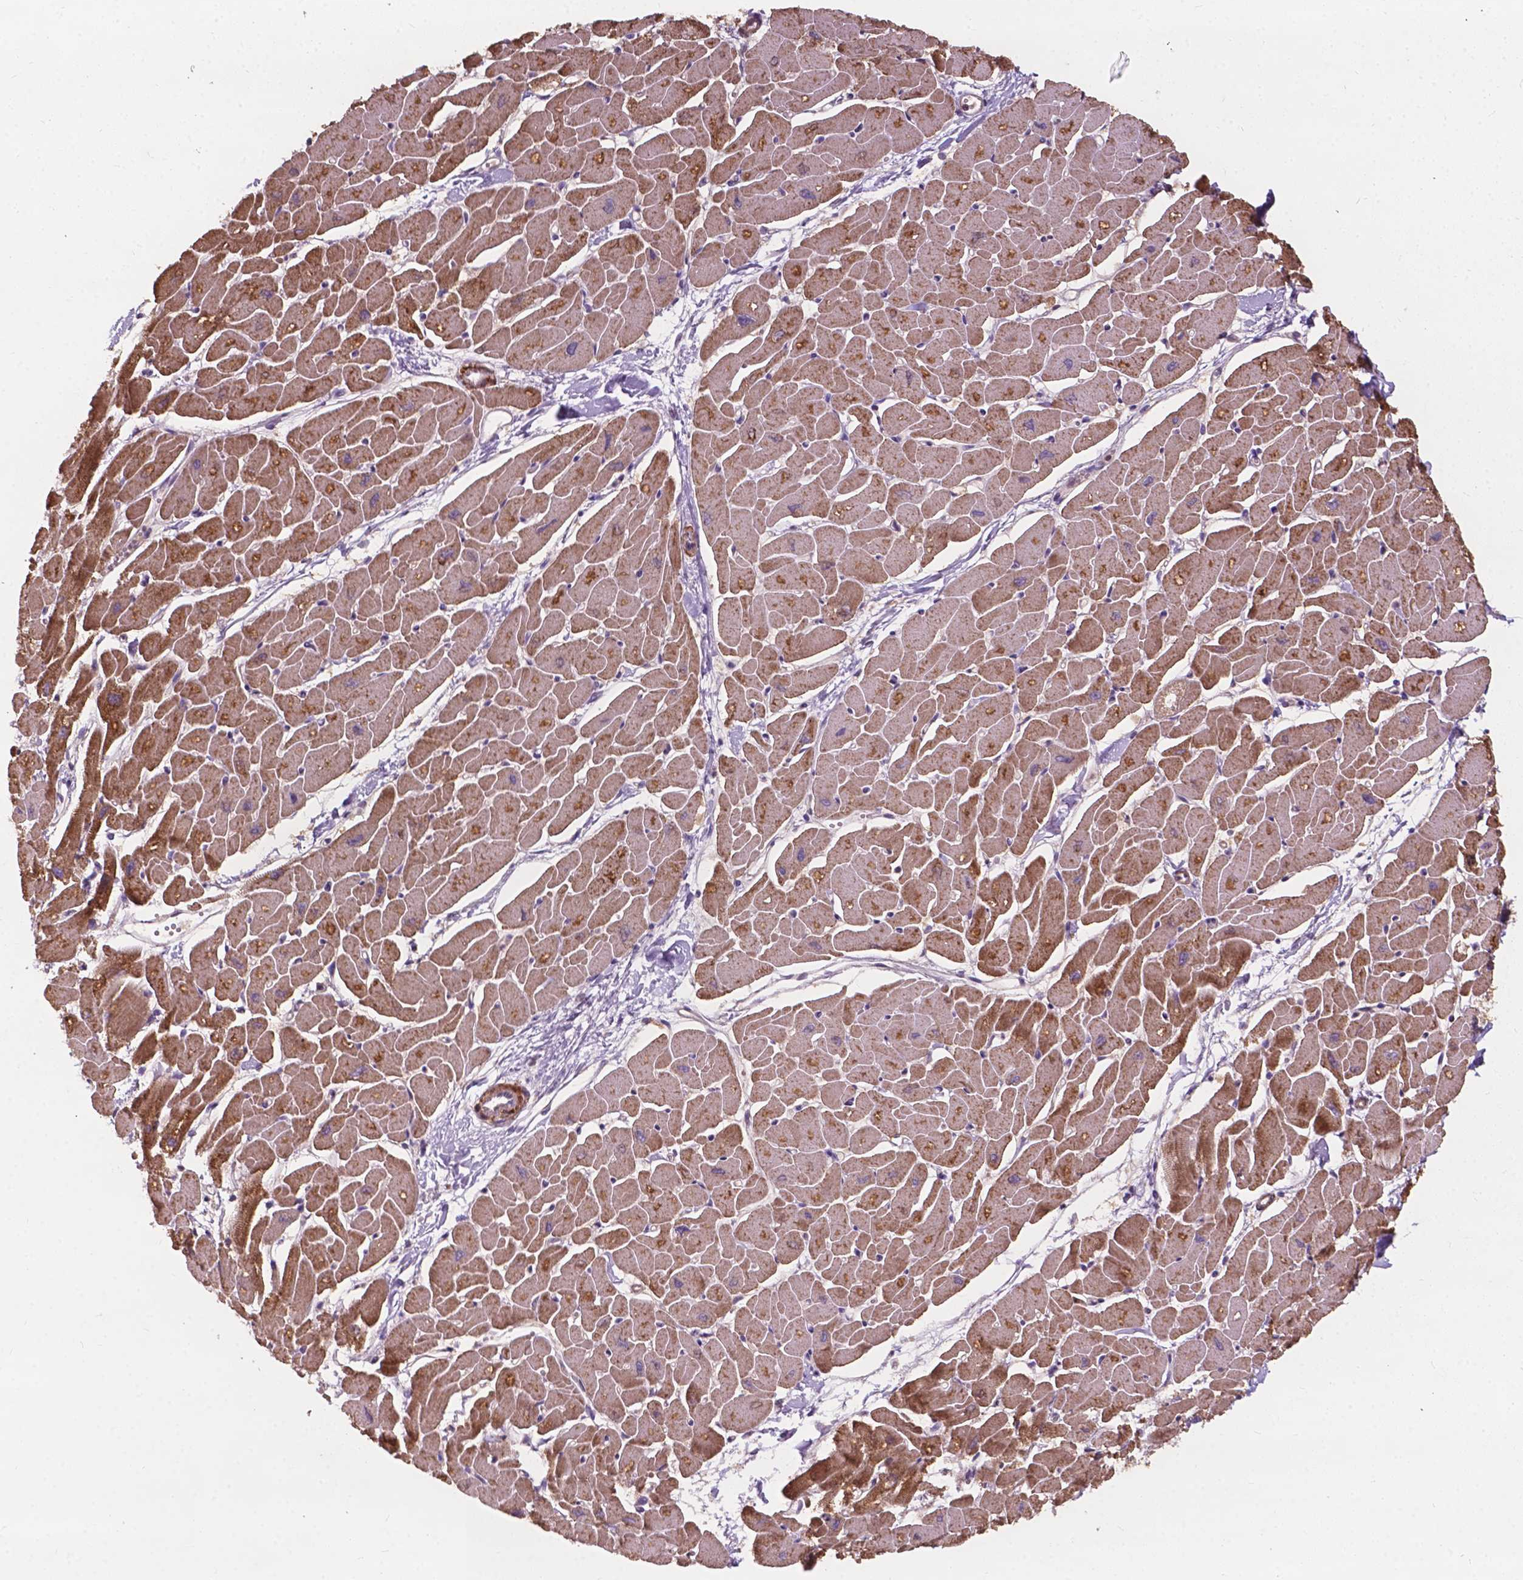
{"staining": {"intensity": "strong", "quantity": "25%-75%", "location": "cytoplasmic/membranous"}, "tissue": "heart muscle", "cell_type": "Cardiomyocytes", "image_type": "normal", "snomed": [{"axis": "morphology", "description": "Normal tissue, NOS"}, {"axis": "topography", "description": "Heart"}], "caption": "Immunohistochemistry micrograph of benign human heart muscle stained for a protein (brown), which shows high levels of strong cytoplasmic/membranous expression in about 25%-75% of cardiomyocytes.", "gene": "NDUFA10", "patient": {"sex": "male", "age": 57}}